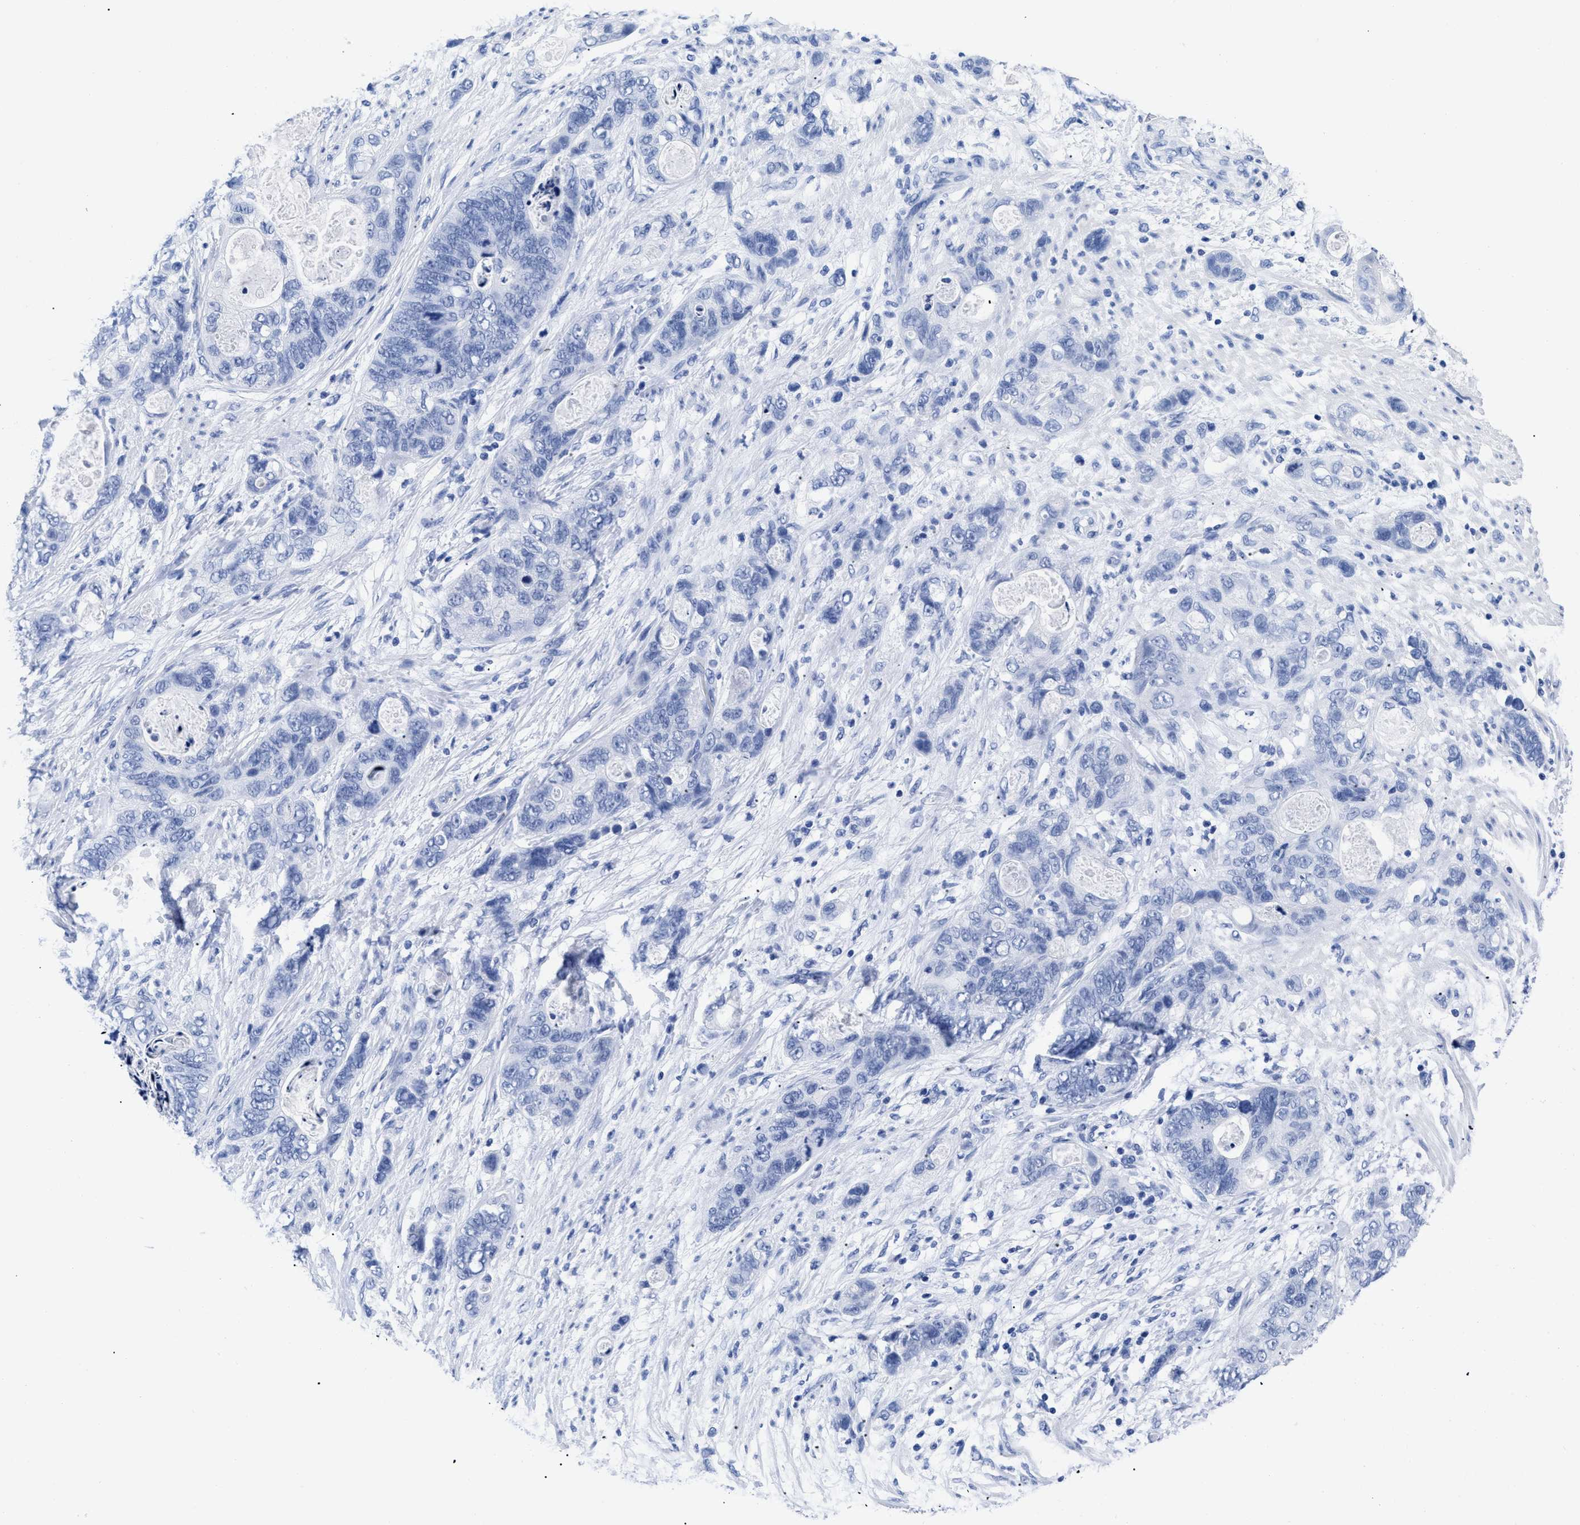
{"staining": {"intensity": "negative", "quantity": "none", "location": "none"}, "tissue": "stomach cancer", "cell_type": "Tumor cells", "image_type": "cancer", "snomed": [{"axis": "morphology", "description": "Normal tissue, NOS"}, {"axis": "morphology", "description": "Adenocarcinoma, NOS"}, {"axis": "topography", "description": "Stomach"}], "caption": "High power microscopy histopathology image of an immunohistochemistry (IHC) photomicrograph of adenocarcinoma (stomach), revealing no significant expression in tumor cells.", "gene": "TREML1", "patient": {"sex": "female", "age": 89}}